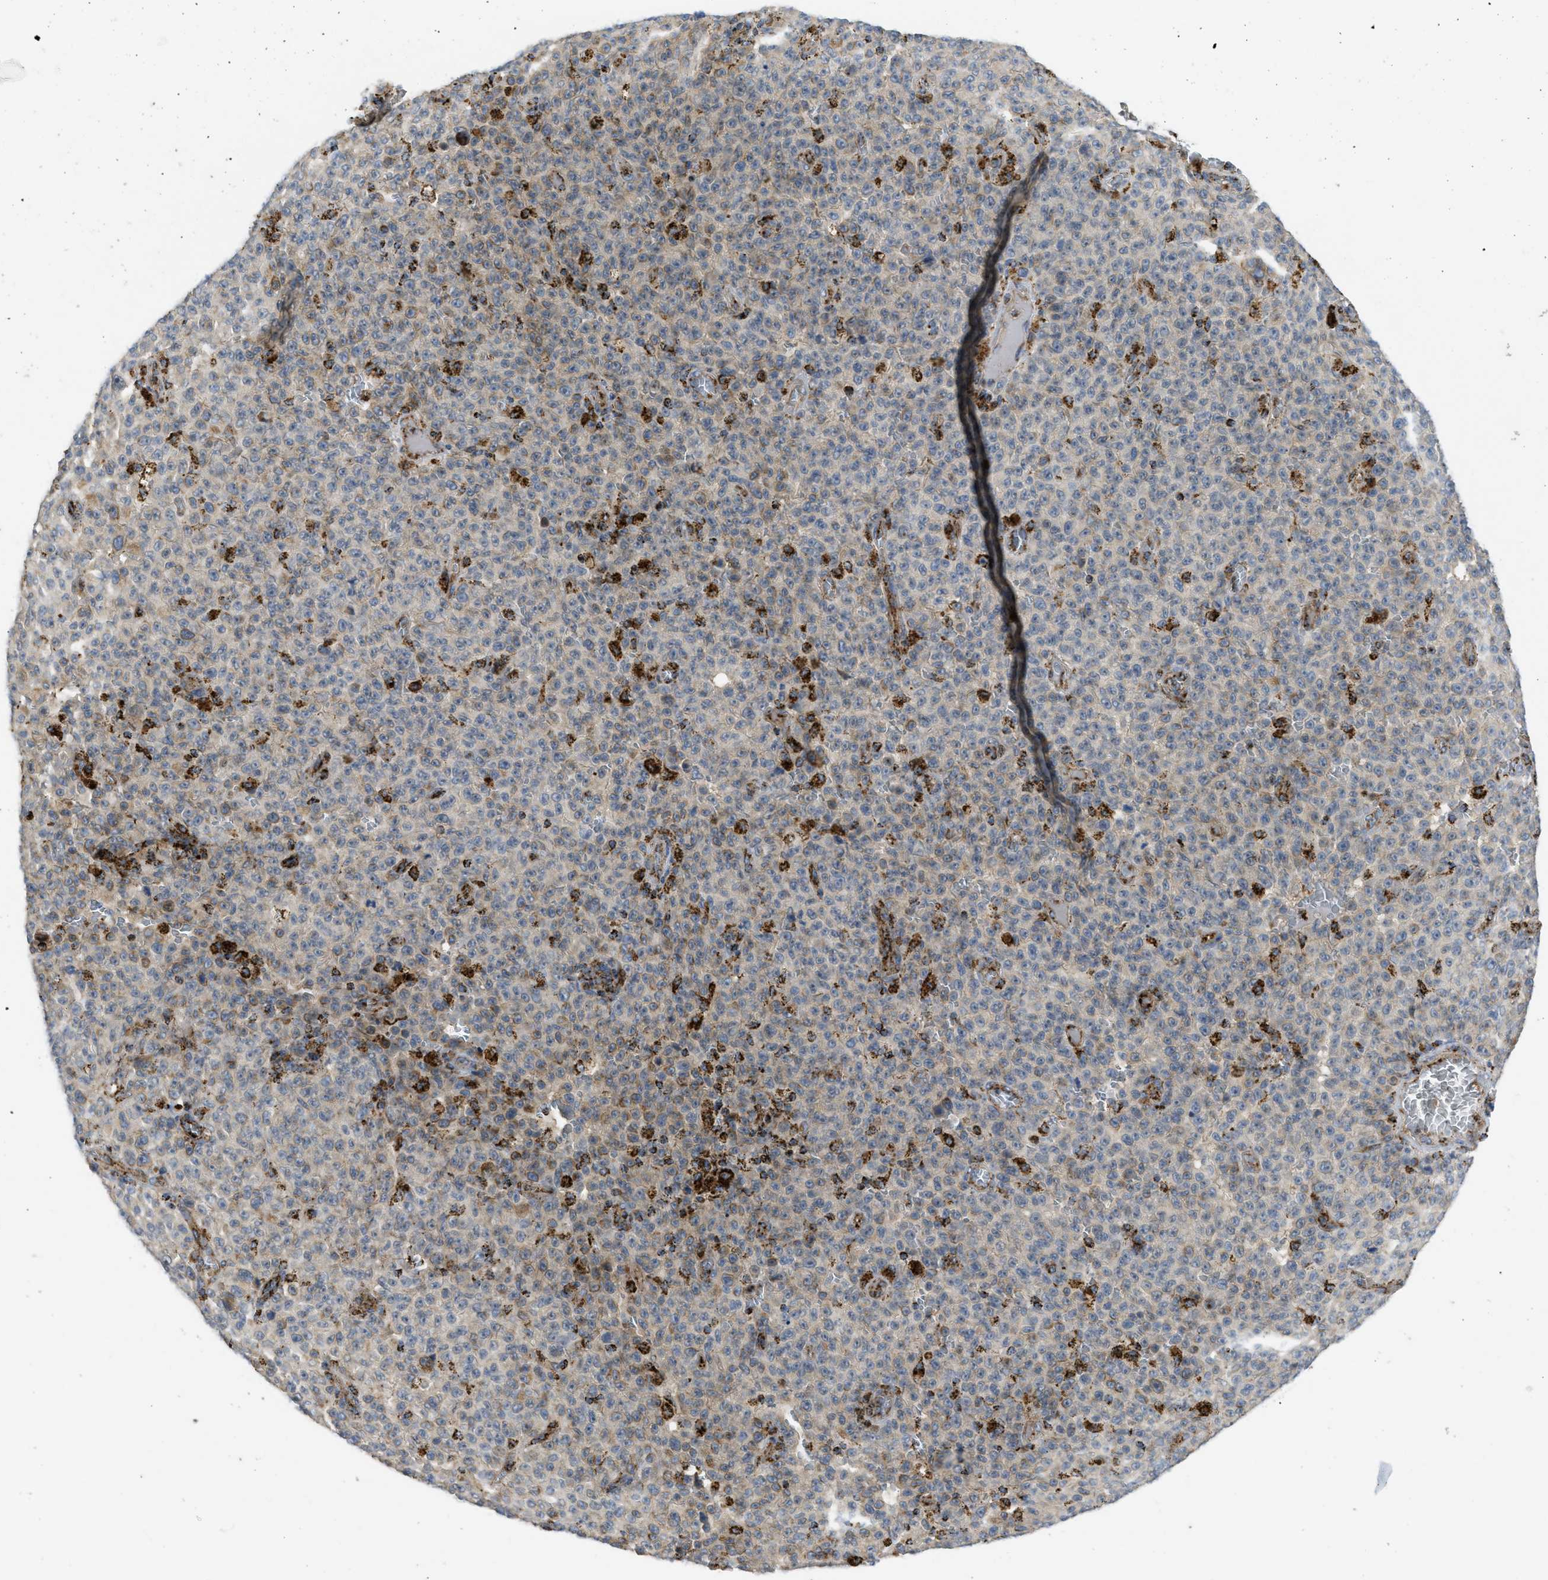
{"staining": {"intensity": "weak", "quantity": "<25%", "location": "cytoplasmic/membranous"}, "tissue": "melanoma", "cell_type": "Tumor cells", "image_type": "cancer", "snomed": [{"axis": "morphology", "description": "Malignant melanoma, NOS"}, {"axis": "topography", "description": "Skin"}], "caption": "Protein analysis of melanoma reveals no significant staining in tumor cells. The staining was performed using DAB to visualize the protein expression in brown, while the nuclei were stained in blue with hematoxylin (Magnification: 20x).", "gene": "SQOR", "patient": {"sex": "female", "age": 82}}